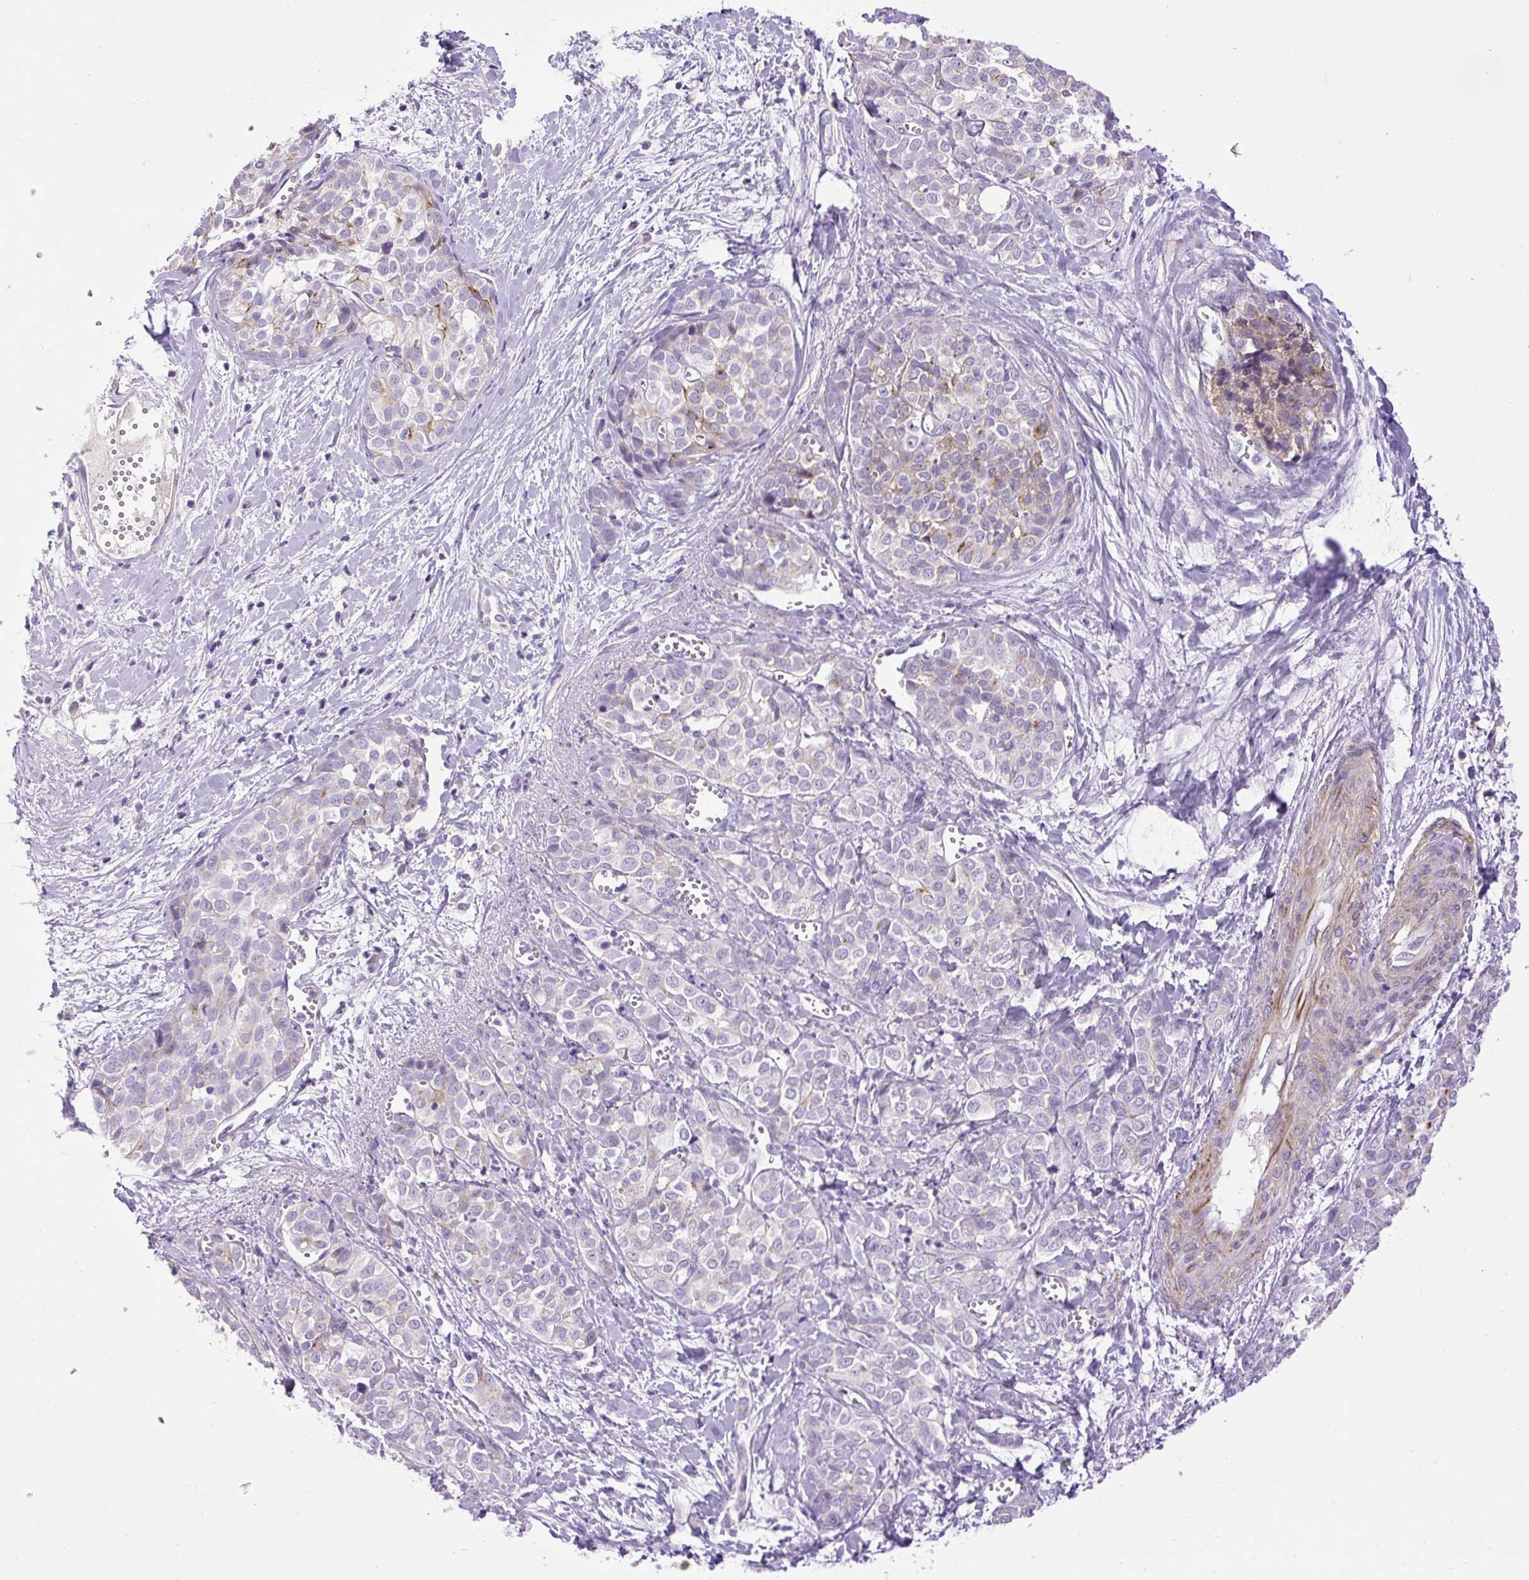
{"staining": {"intensity": "weak", "quantity": "<25%", "location": "cytoplasmic/membranous"}, "tissue": "liver cancer", "cell_type": "Tumor cells", "image_type": "cancer", "snomed": [{"axis": "morphology", "description": "Cholangiocarcinoma"}, {"axis": "topography", "description": "Liver"}], "caption": "Immunohistochemistry micrograph of human liver cholangiocarcinoma stained for a protein (brown), which reveals no staining in tumor cells.", "gene": "VWA7", "patient": {"sex": "female", "age": 77}}